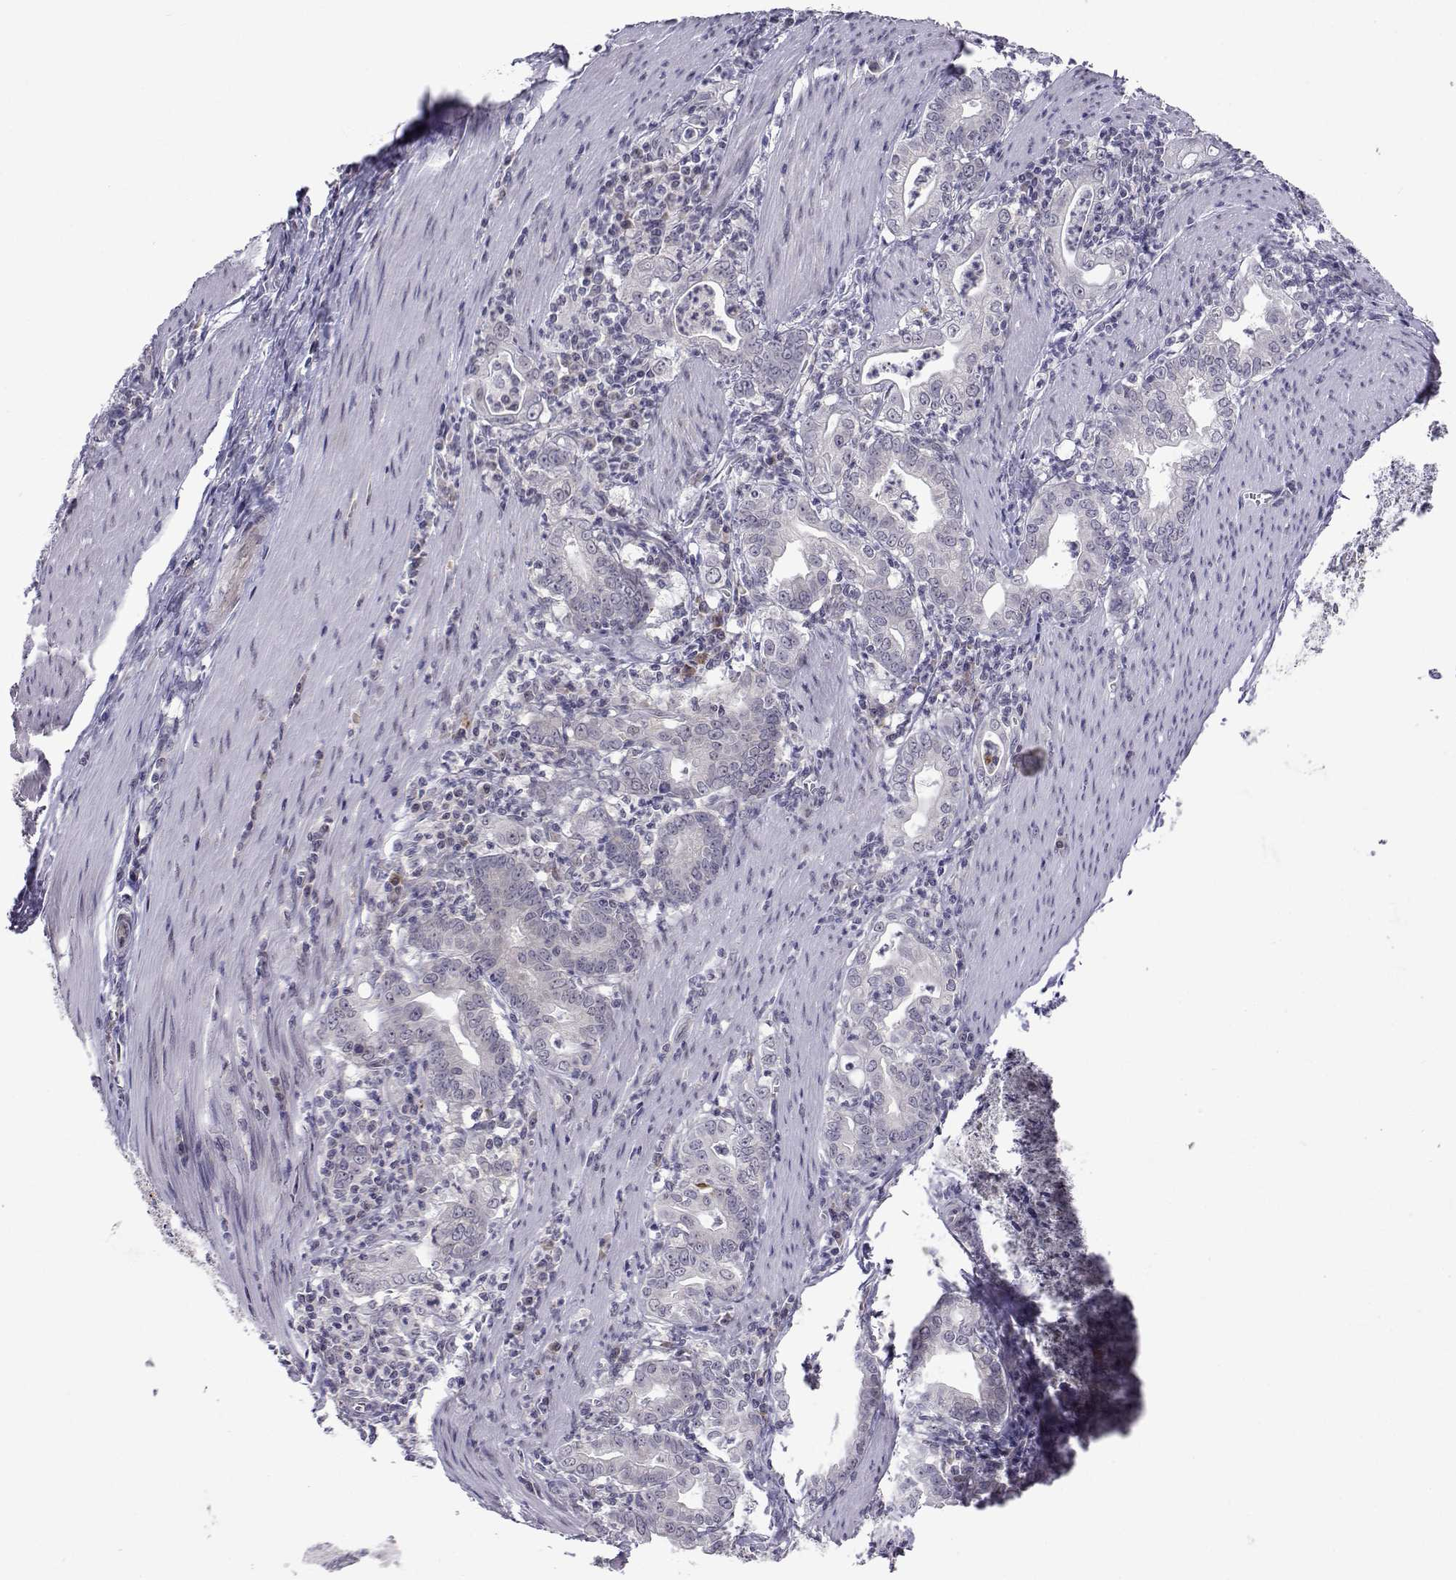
{"staining": {"intensity": "negative", "quantity": "none", "location": "none"}, "tissue": "stomach cancer", "cell_type": "Tumor cells", "image_type": "cancer", "snomed": [{"axis": "morphology", "description": "Adenocarcinoma, NOS"}, {"axis": "topography", "description": "Stomach, upper"}], "caption": "DAB (3,3'-diaminobenzidine) immunohistochemical staining of adenocarcinoma (stomach) reveals no significant expression in tumor cells.", "gene": "SLC6A3", "patient": {"sex": "female", "age": 79}}